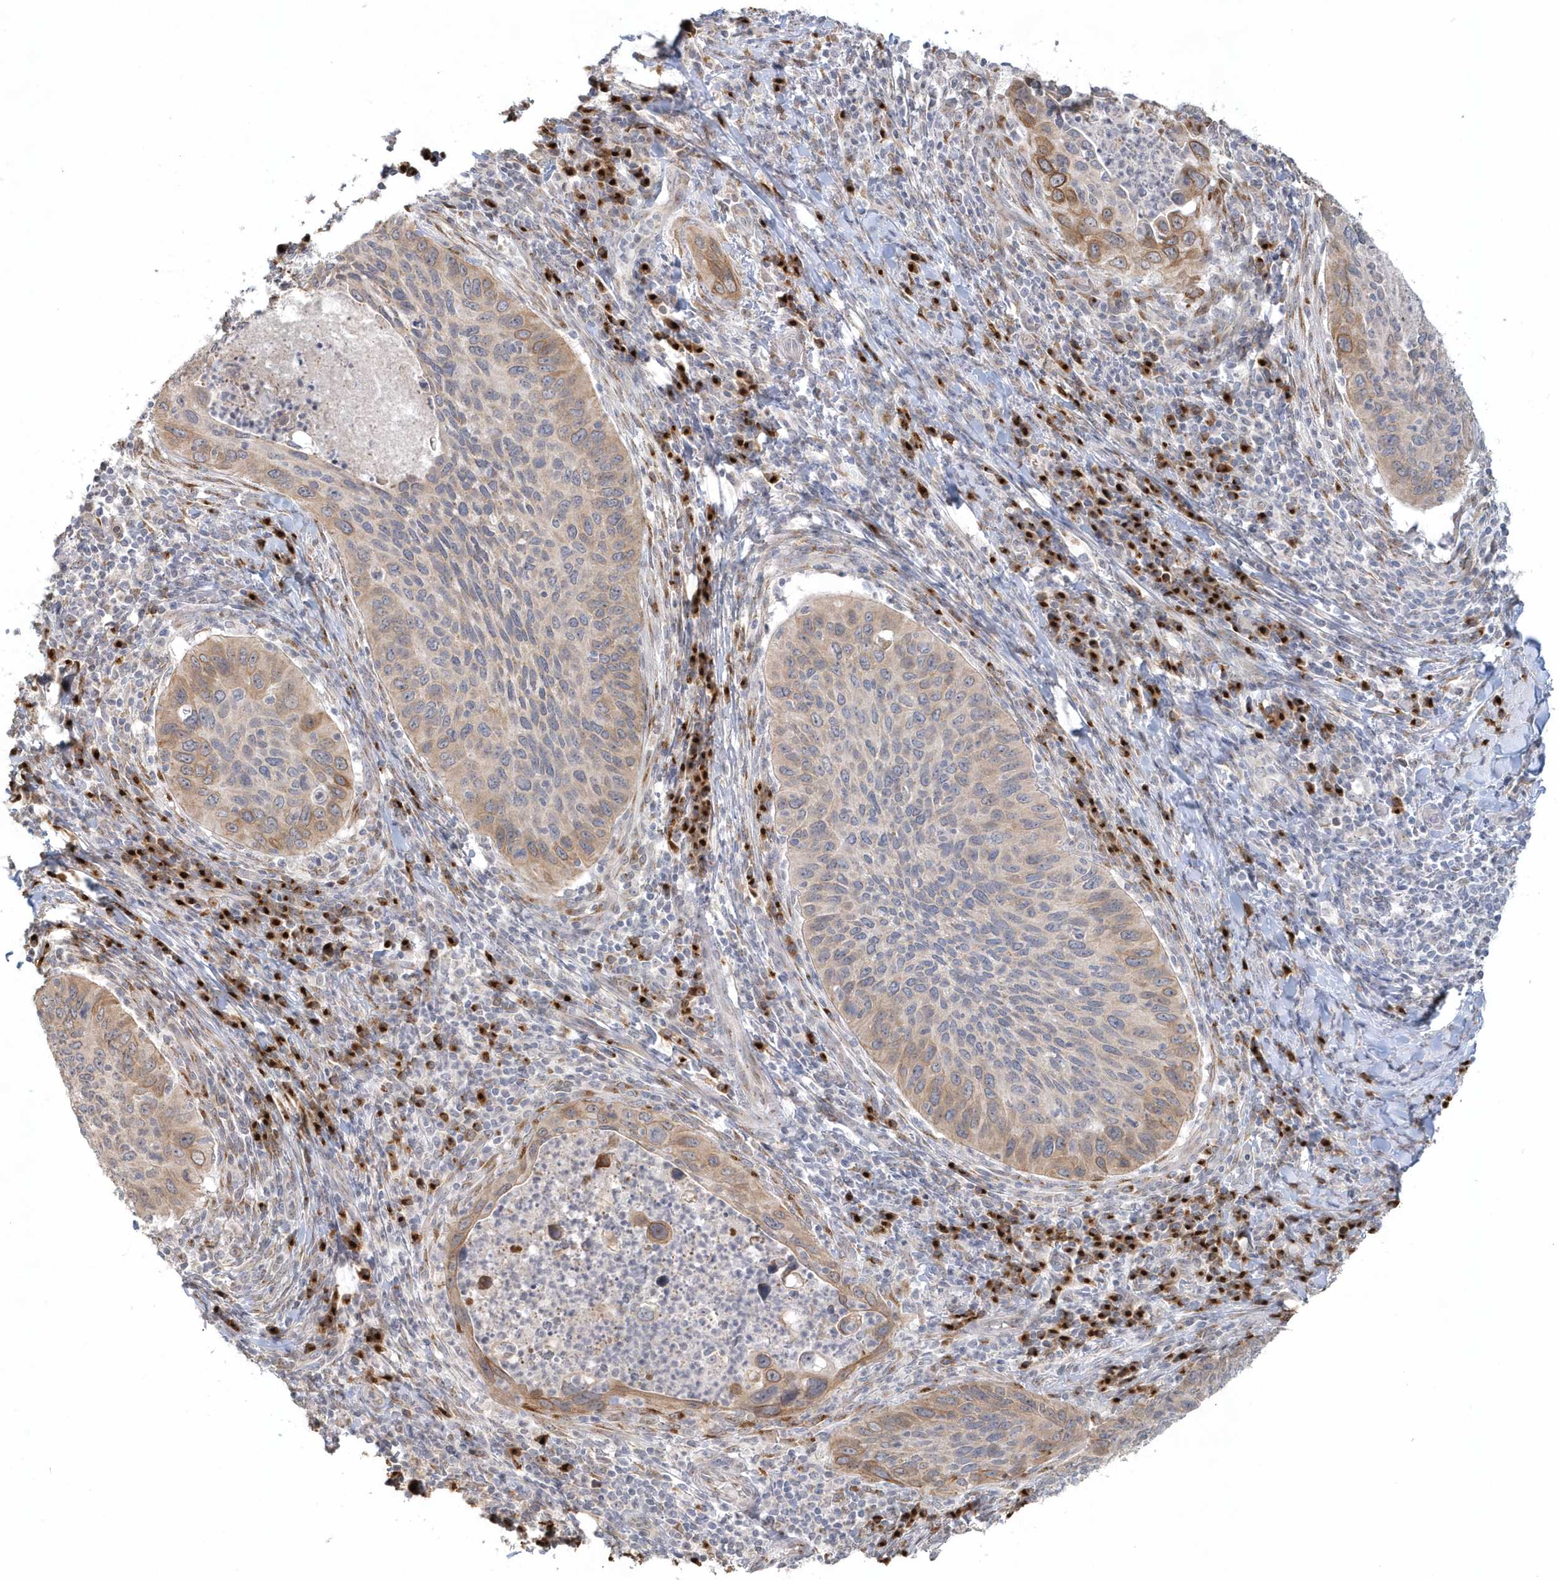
{"staining": {"intensity": "weak", "quantity": ">75%", "location": "cytoplasmic/membranous"}, "tissue": "cervical cancer", "cell_type": "Tumor cells", "image_type": "cancer", "snomed": [{"axis": "morphology", "description": "Squamous cell carcinoma, NOS"}, {"axis": "topography", "description": "Cervix"}], "caption": "IHC photomicrograph of neoplastic tissue: human cervical squamous cell carcinoma stained using IHC reveals low levels of weak protein expression localized specifically in the cytoplasmic/membranous of tumor cells, appearing as a cytoplasmic/membranous brown color.", "gene": "DHFR", "patient": {"sex": "female", "age": 38}}